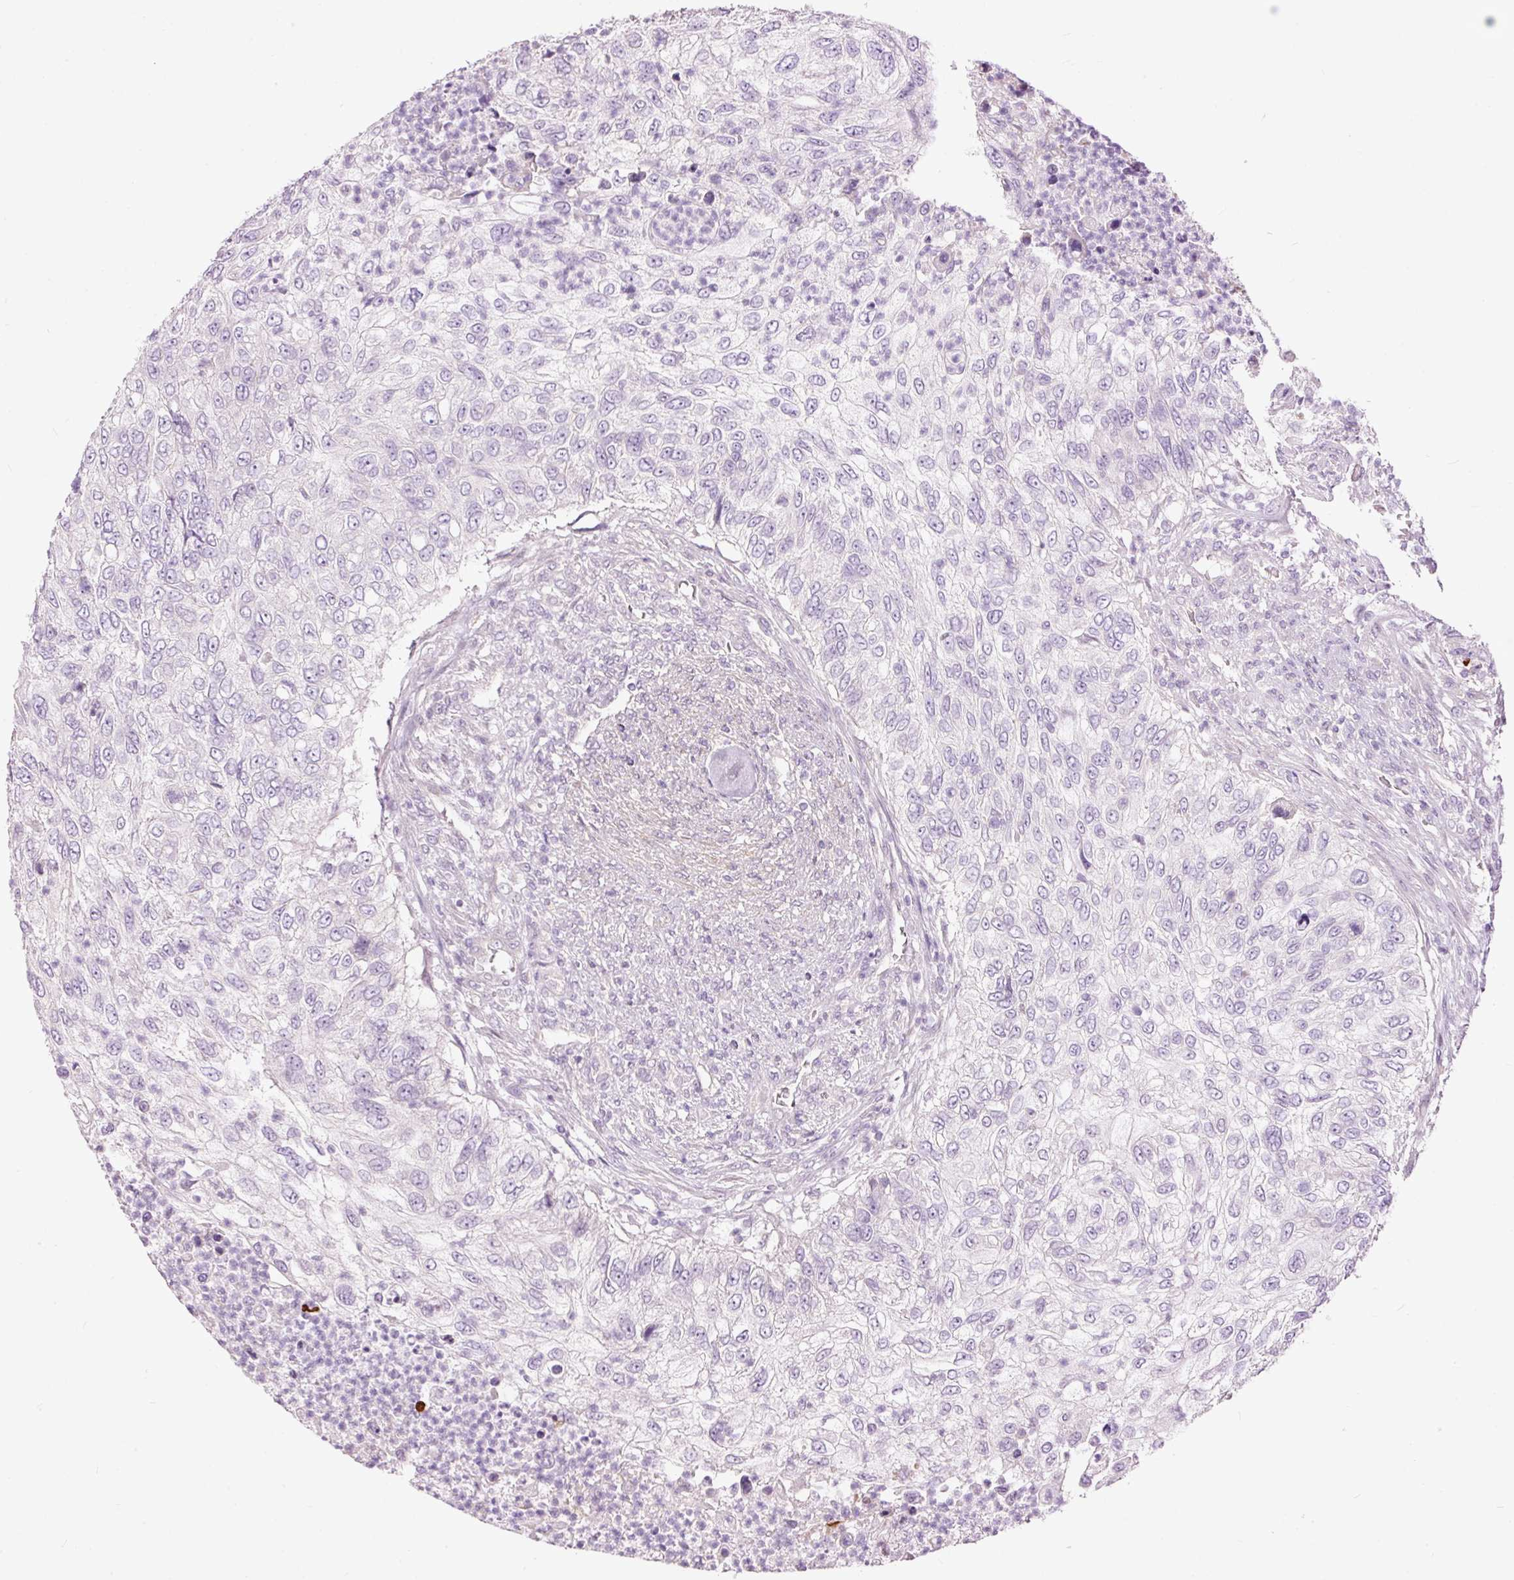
{"staining": {"intensity": "negative", "quantity": "none", "location": "none"}, "tissue": "urothelial cancer", "cell_type": "Tumor cells", "image_type": "cancer", "snomed": [{"axis": "morphology", "description": "Urothelial carcinoma, High grade"}, {"axis": "topography", "description": "Urinary bladder"}], "caption": "This is an immunohistochemistry (IHC) micrograph of human urothelial cancer. There is no expression in tumor cells.", "gene": "FCRL4", "patient": {"sex": "female", "age": 60}}